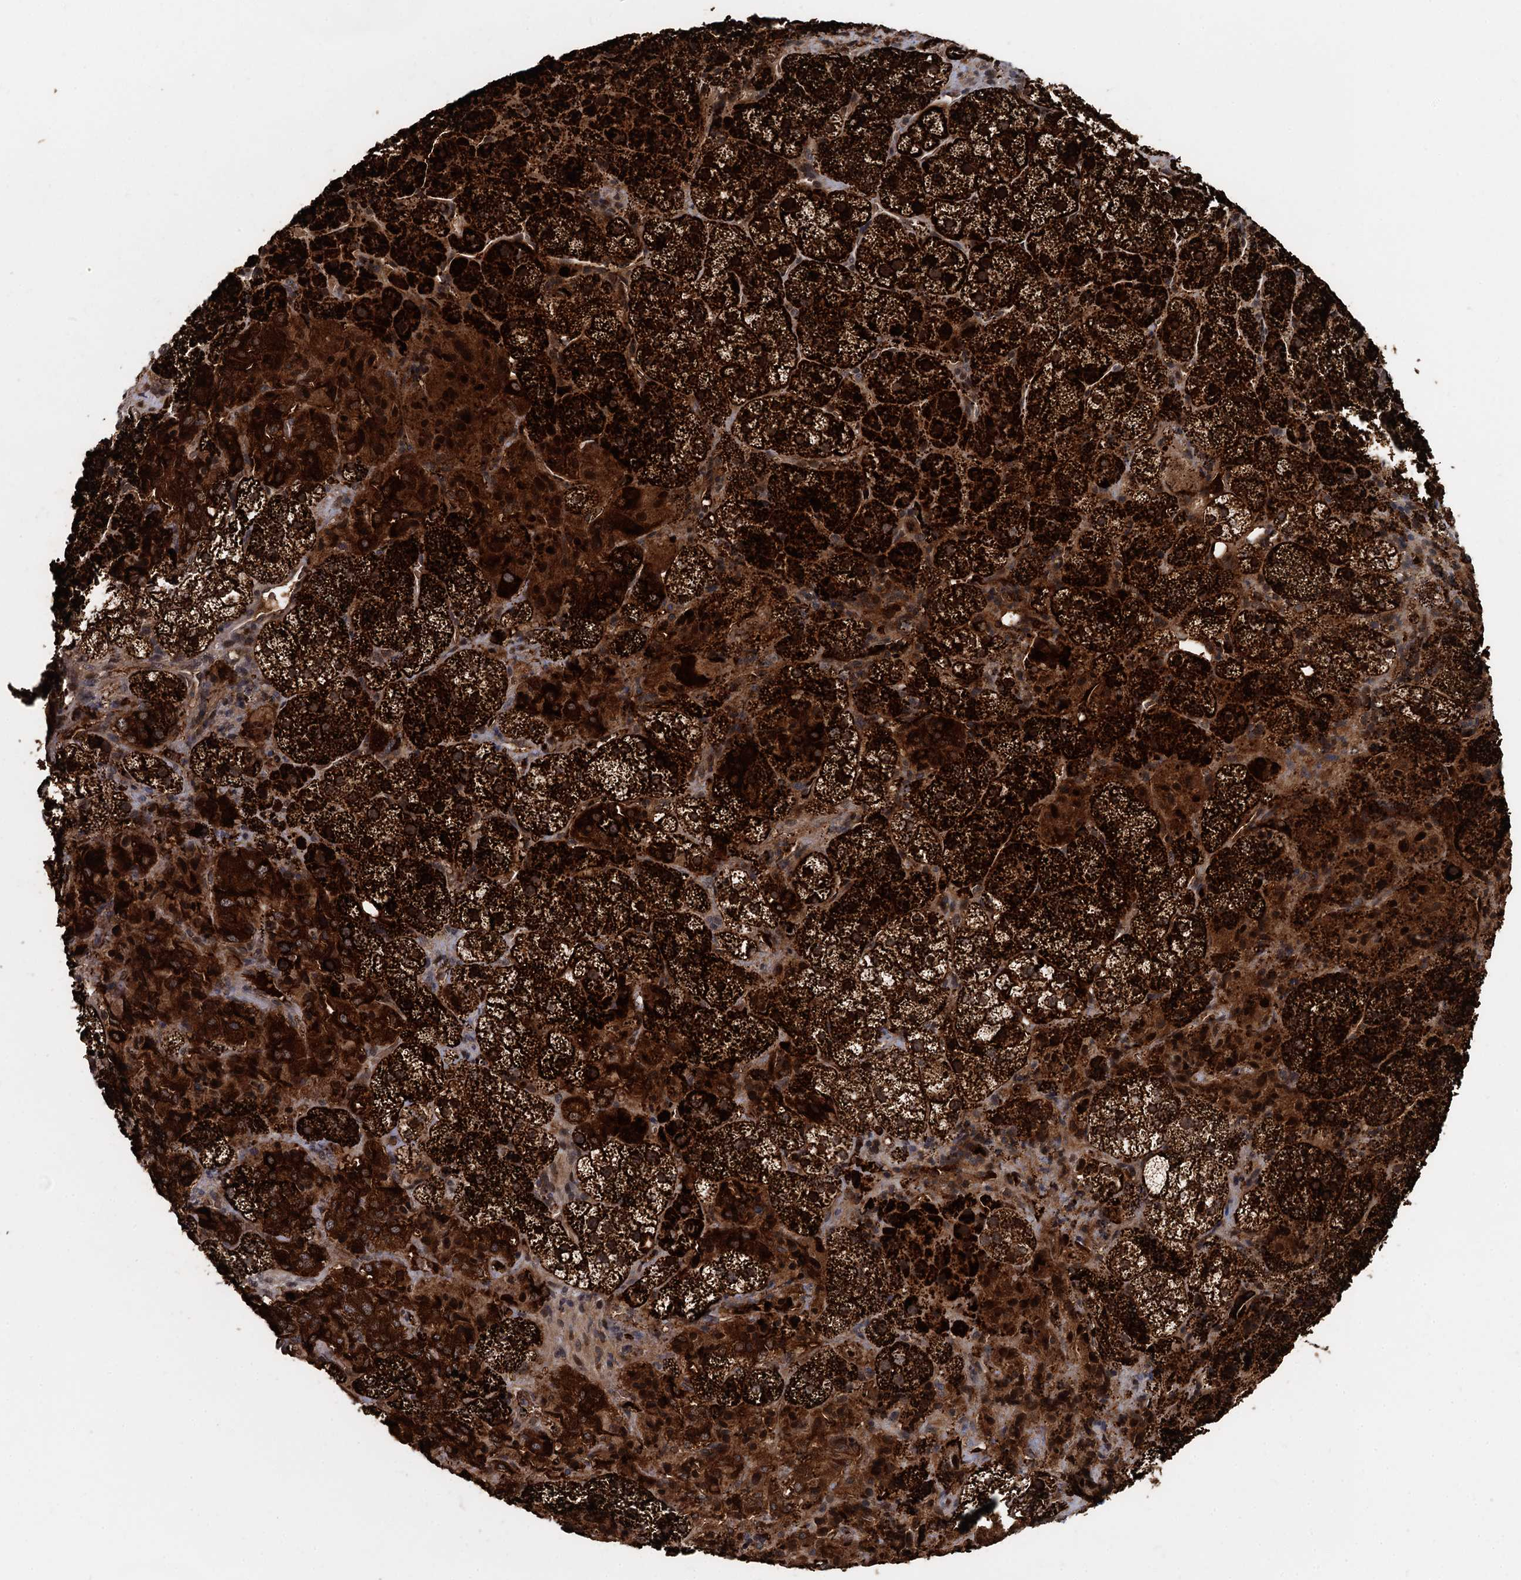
{"staining": {"intensity": "strong", "quantity": ">75%", "location": "cytoplasmic/membranous"}, "tissue": "adrenal gland", "cell_type": "Glandular cells", "image_type": "normal", "snomed": [{"axis": "morphology", "description": "Normal tissue, NOS"}, {"axis": "topography", "description": "Adrenal gland"}], "caption": "IHC image of normal adrenal gland: human adrenal gland stained using immunohistochemistry demonstrates high levels of strong protein expression localized specifically in the cytoplasmic/membranous of glandular cells, appearing as a cytoplasmic/membranous brown color.", "gene": "FANCI", "patient": {"sex": "female", "age": 44}}